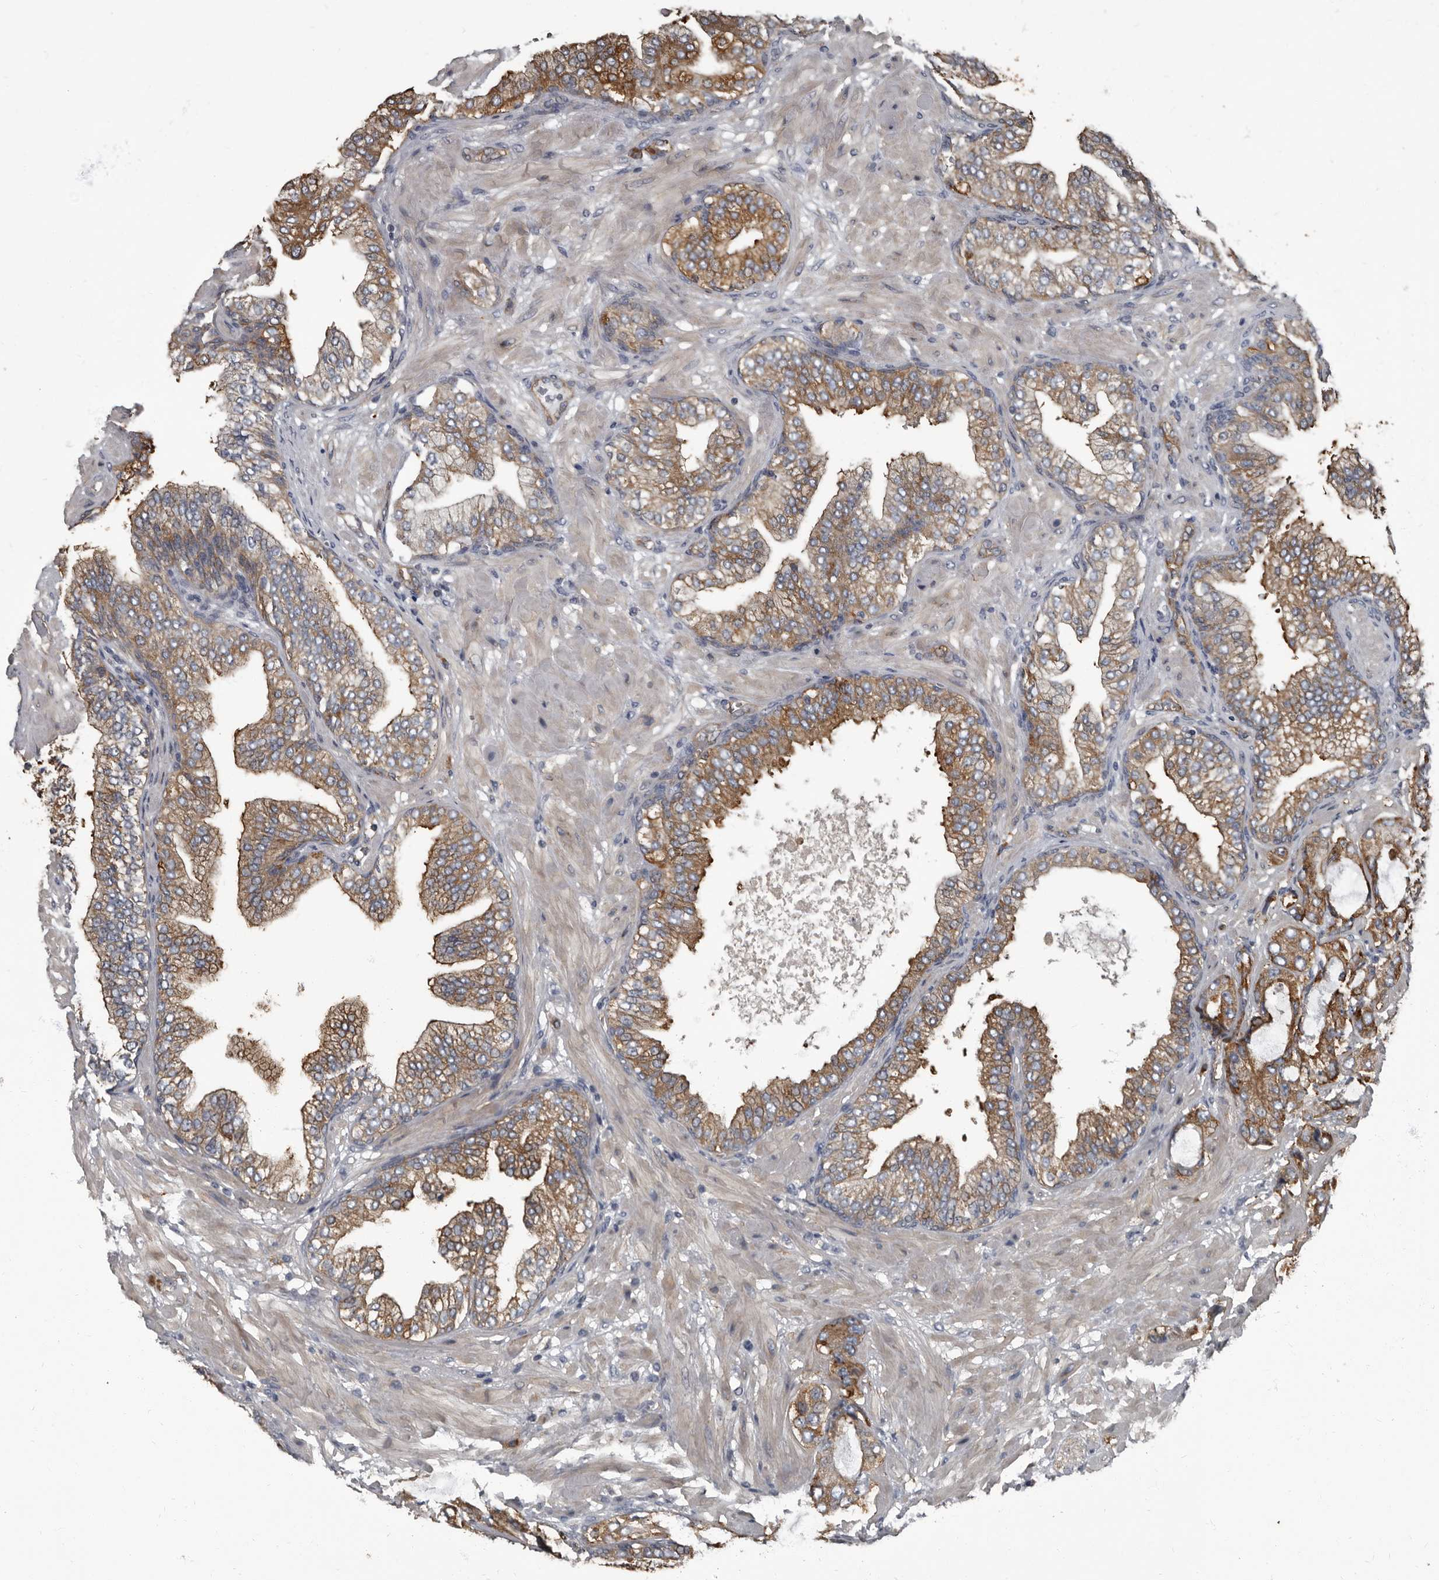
{"staining": {"intensity": "strong", "quantity": ">75%", "location": "cytoplasmic/membranous"}, "tissue": "prostate cancer", "cell_type": "Tumor cells", "image_type": "cancer", "snomed": [{"axis": "morphology", "description": "Adenocarcinoma, High grade"}, {"axis": "topography", "description": "Prostate"}], "caption": "An IHC micrograph of neoplastic tissue is shown. Protein staining in brown shows strong cytoplasmic/membranous positivity in prostate cancer within tumor cells. Using DAB (brown) and hematoxylin (blue) stains, captured at high magnification using brightfield microscopy.", "gene": "TPD52L1", "patient": {"sex": "male", "age": 59}}